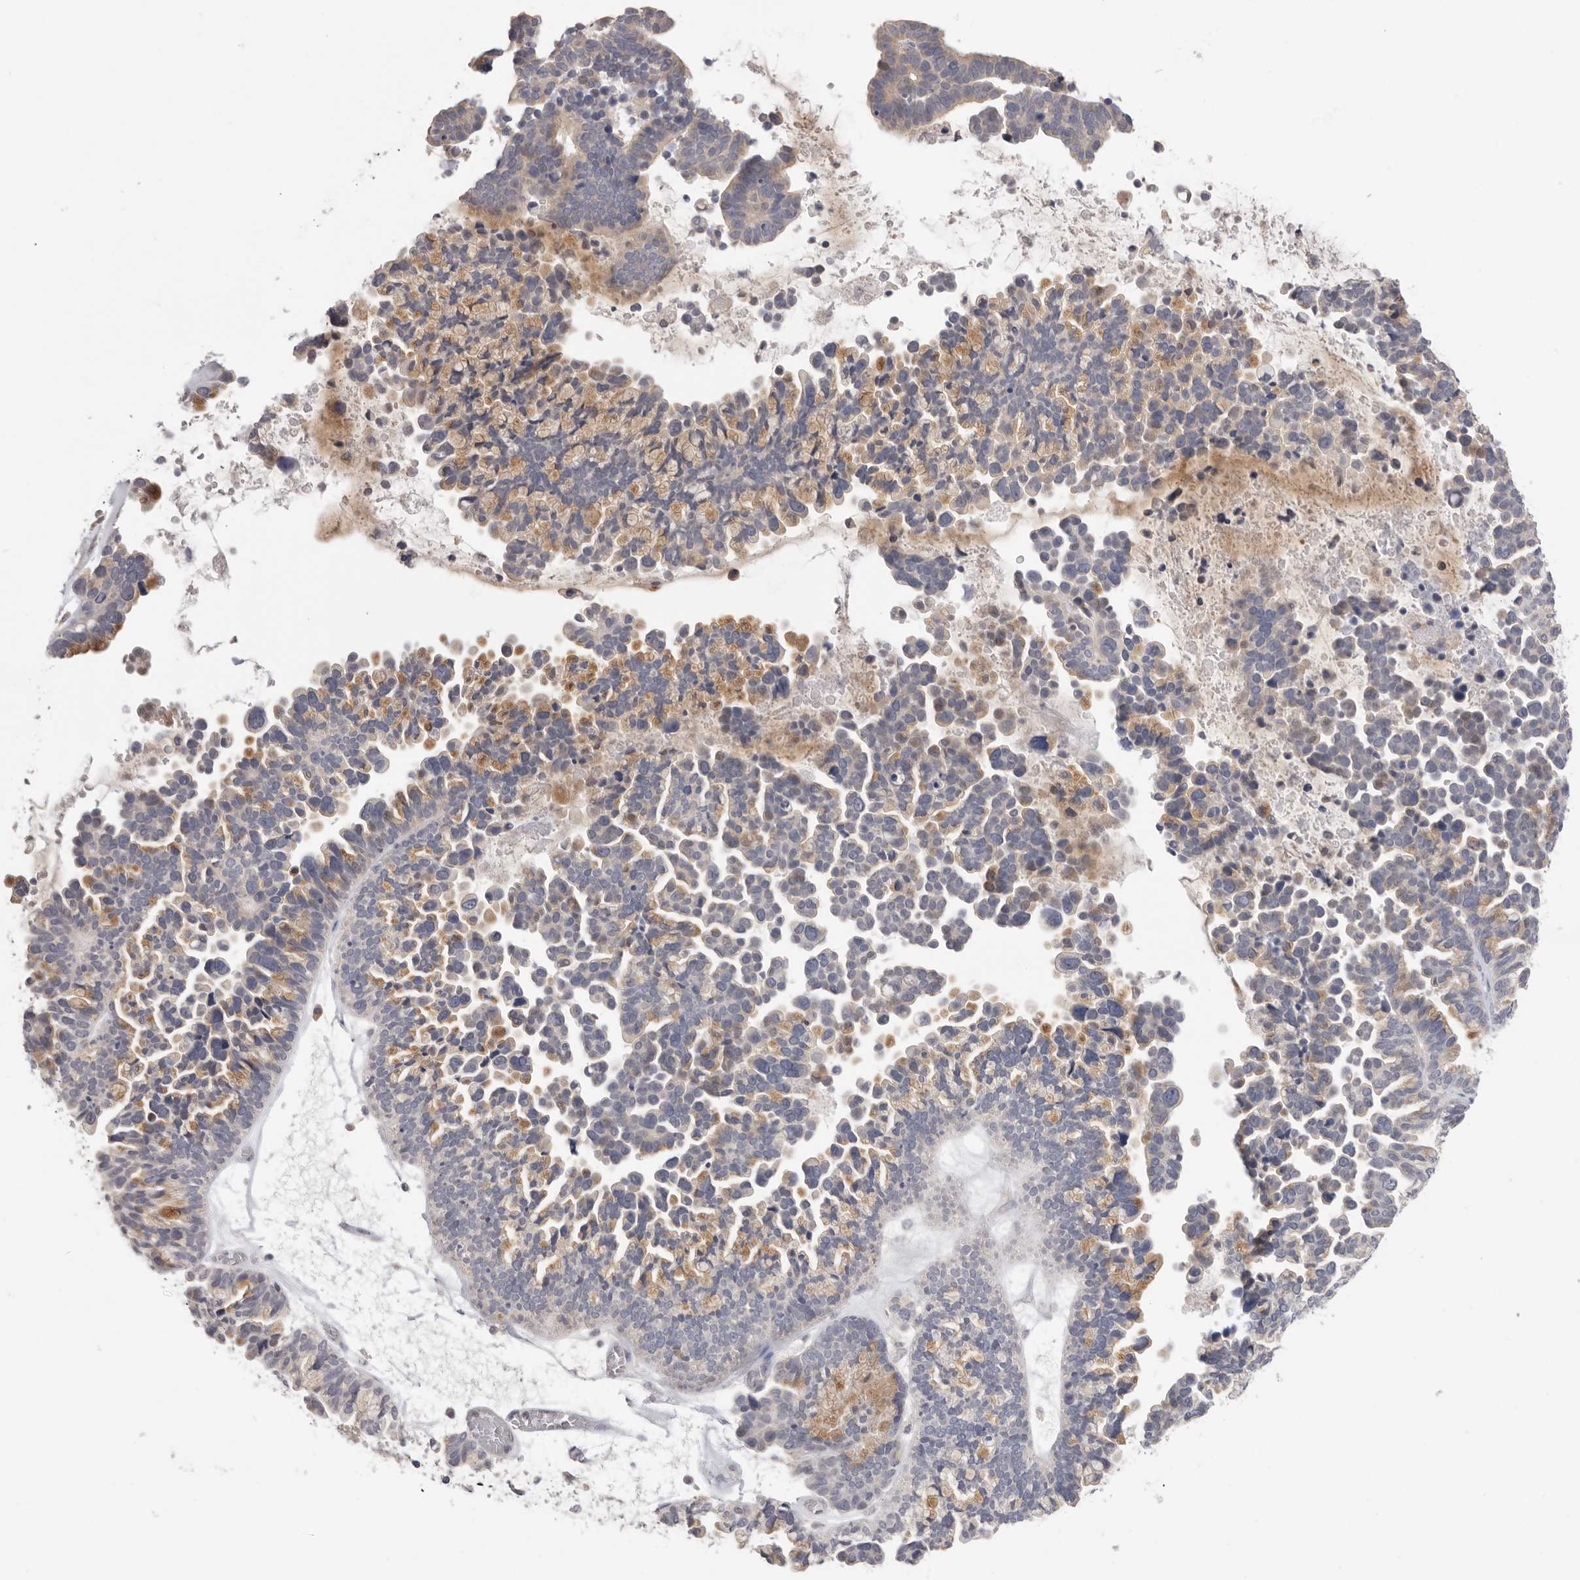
{"staining": {"intensity": "moderate", "quantity": "25%-75%", "location": "cytoplasmic/membranous"}, "tissue": "ovarian cancer", "cell_type": "Tumor cells", "image_type": "cancer", "snomed": [{"axis": "morphology", "description": "Cystadenocarcinoma, serous, NOS"}, {"axis": "topography", "description": "Ovary"}], "caption": "Immunohistochemistry image of neoplastic tissue: human ovarian cancer stained using immunohistochemistry displays medium levels of moderate protein expression localized specifically in the cytoplasmic/membranous of tumor cells, appearing as a cytoplasmic/membranous brown color.", "gene": "XIRP1", "patient": {"sex": "female", "age": 56}}